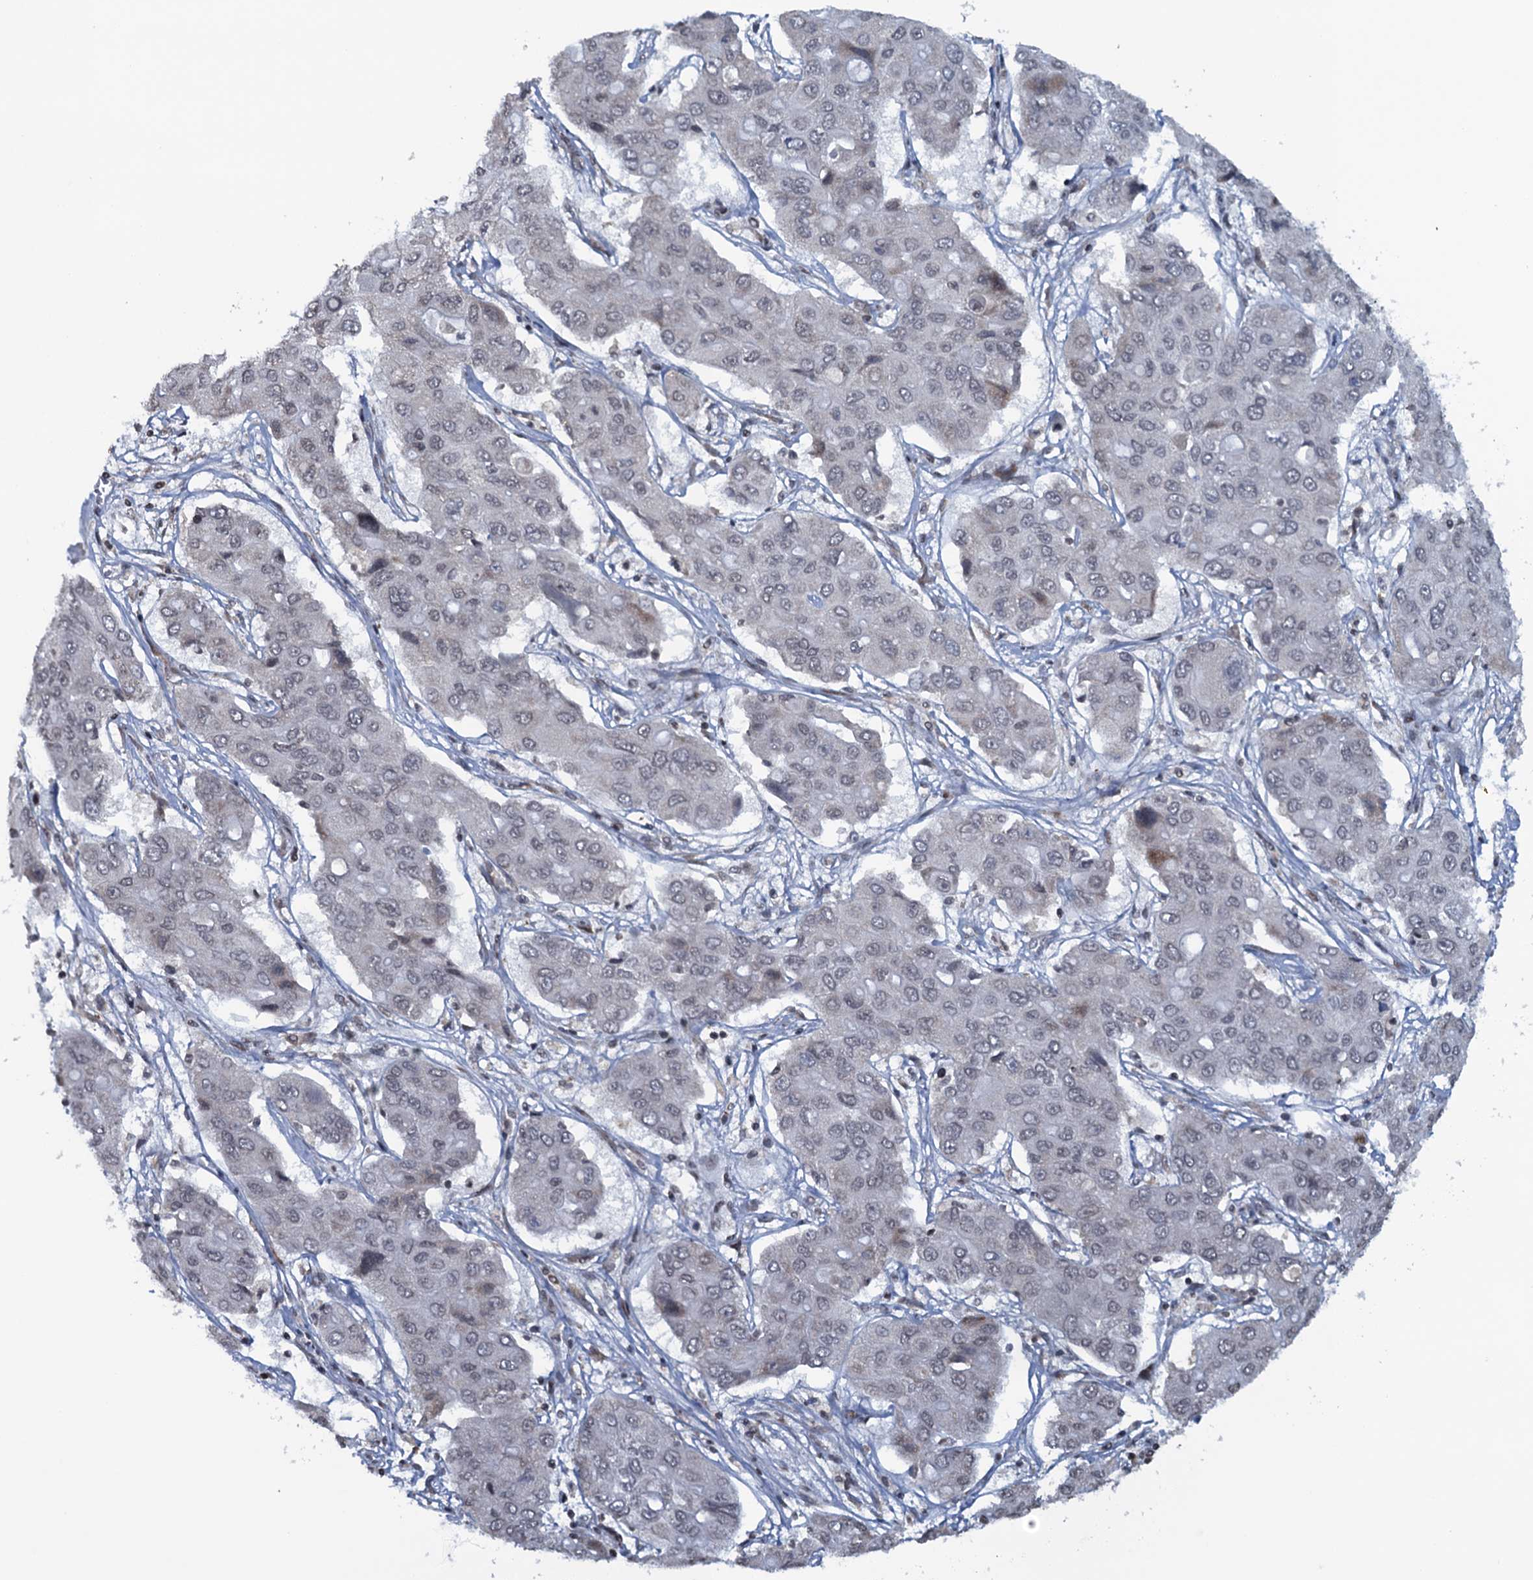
{"staining": {"intensity": "negative", "quantity": "none", "location": "none"}, "tissue": "liver cancer", "cell_type": "Tumor cells", "image_type": "cancer", "snomed": [{"axis": "morphology", "description": "Cholangiocarcinoma"}, {"axis": "topography", "description": "Liver"}], "caption": "An IHC photomicrograph of cholangiocarcinoma (liver) is shown. There is no staining in tumor cells of cholangiocarcinoma (liver). (DAB (3,3'-diaminobenzidine) immunohistochemistry (IHC), high magnification).", "gene": "FYB1", "patient": {"sex": "male", "age": 67}}